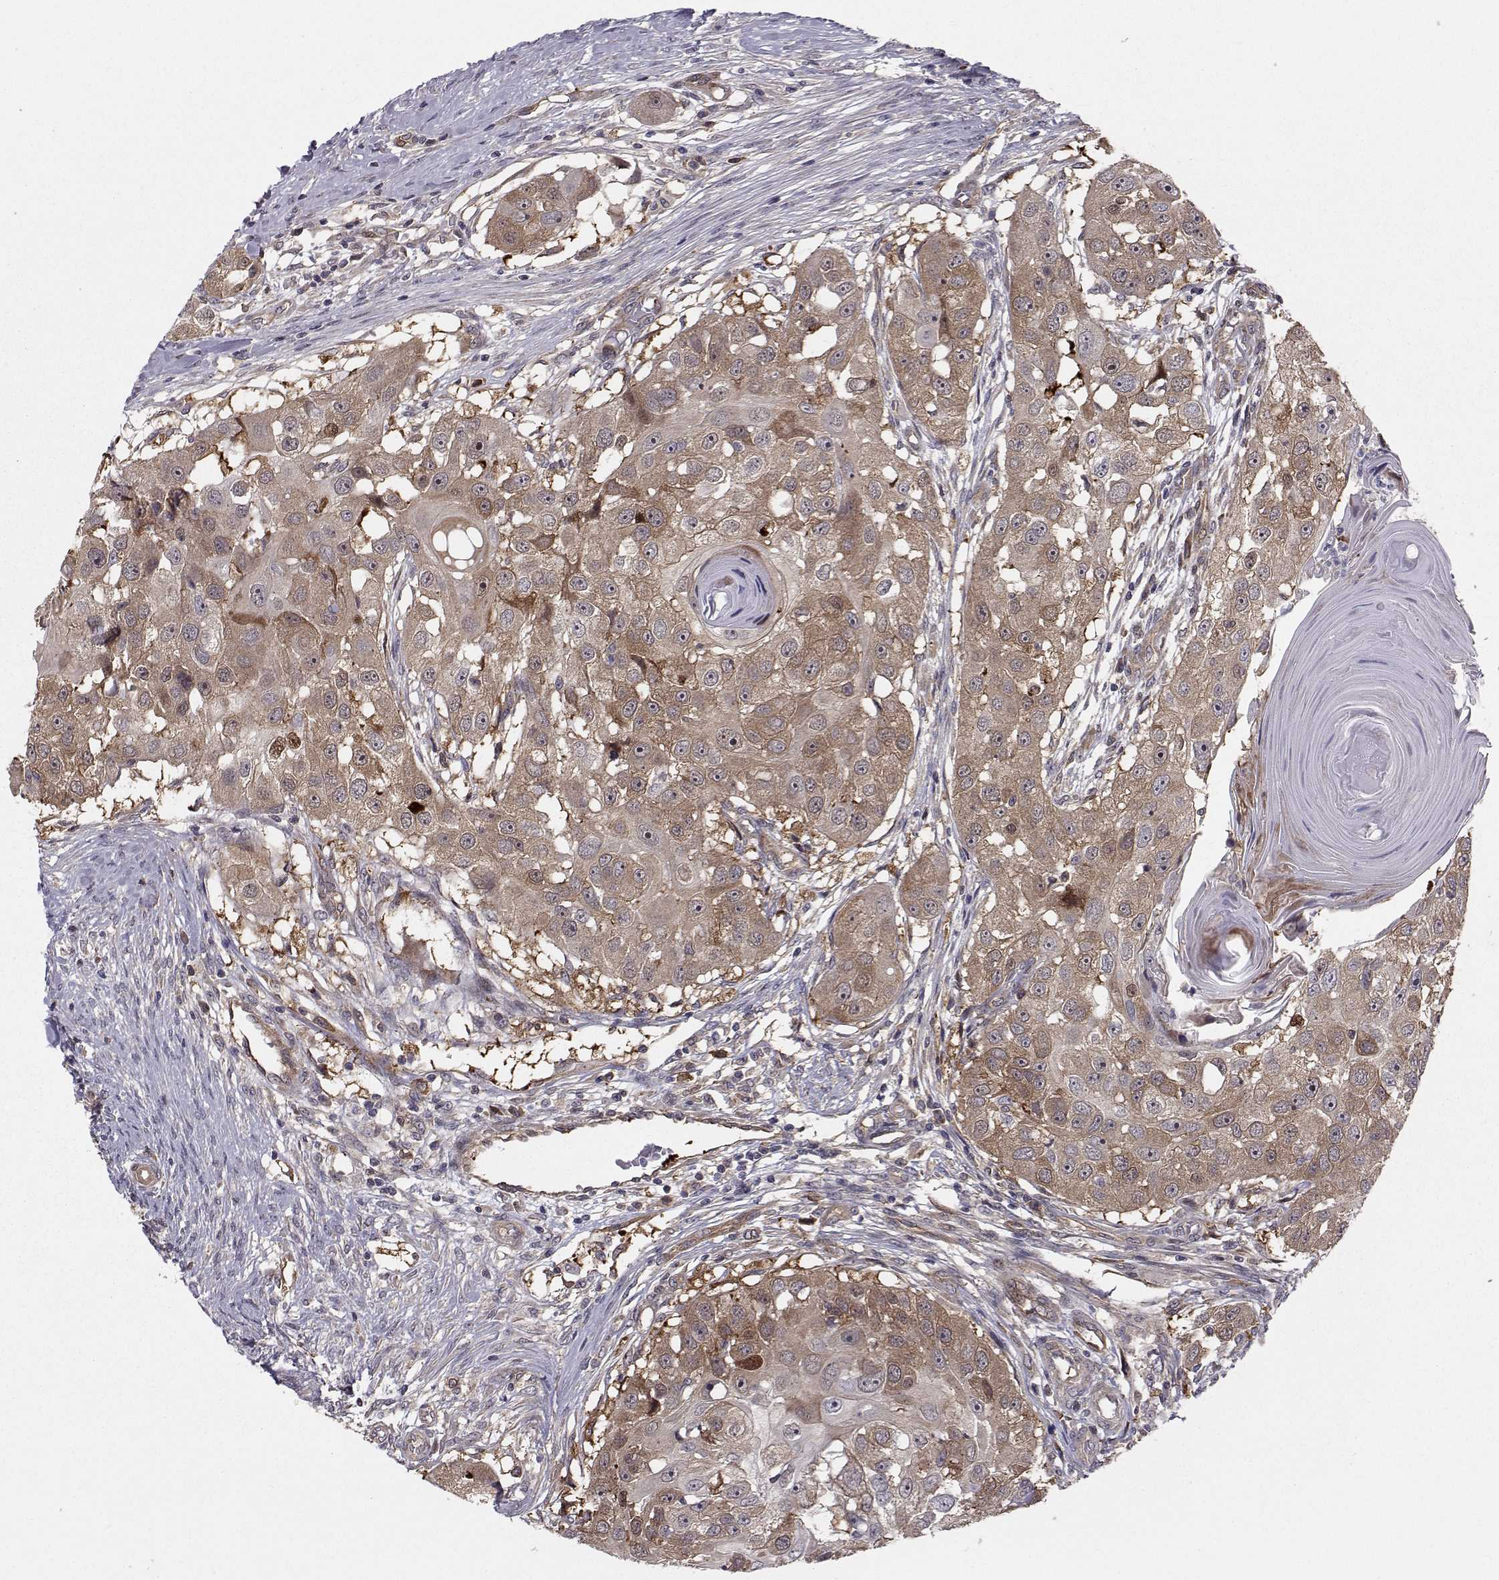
{"staining": {"intensity": "moderate", "quantity": "25%-75%", "location": "cytoplasmic/membranous"}, "tissue": "head and neck cancer", "cell_type": "Tumor cells", "image_type": "cancer", "snomed": [{"axis": "morphology", "description": "Squamous cell carcinoma, NOS"}, {"axis": "topography", "description": "Head-Neck"}], "caption": "Immunohistochemical staining of human head and neck squamous cell carcinoma shows medium levels of moderate cytoplasmic/membranous protein staining in about 25%-75% of tumor cells.", "gene": "HSP90AB1", "patient": {"sex": "male", "age": 51}}